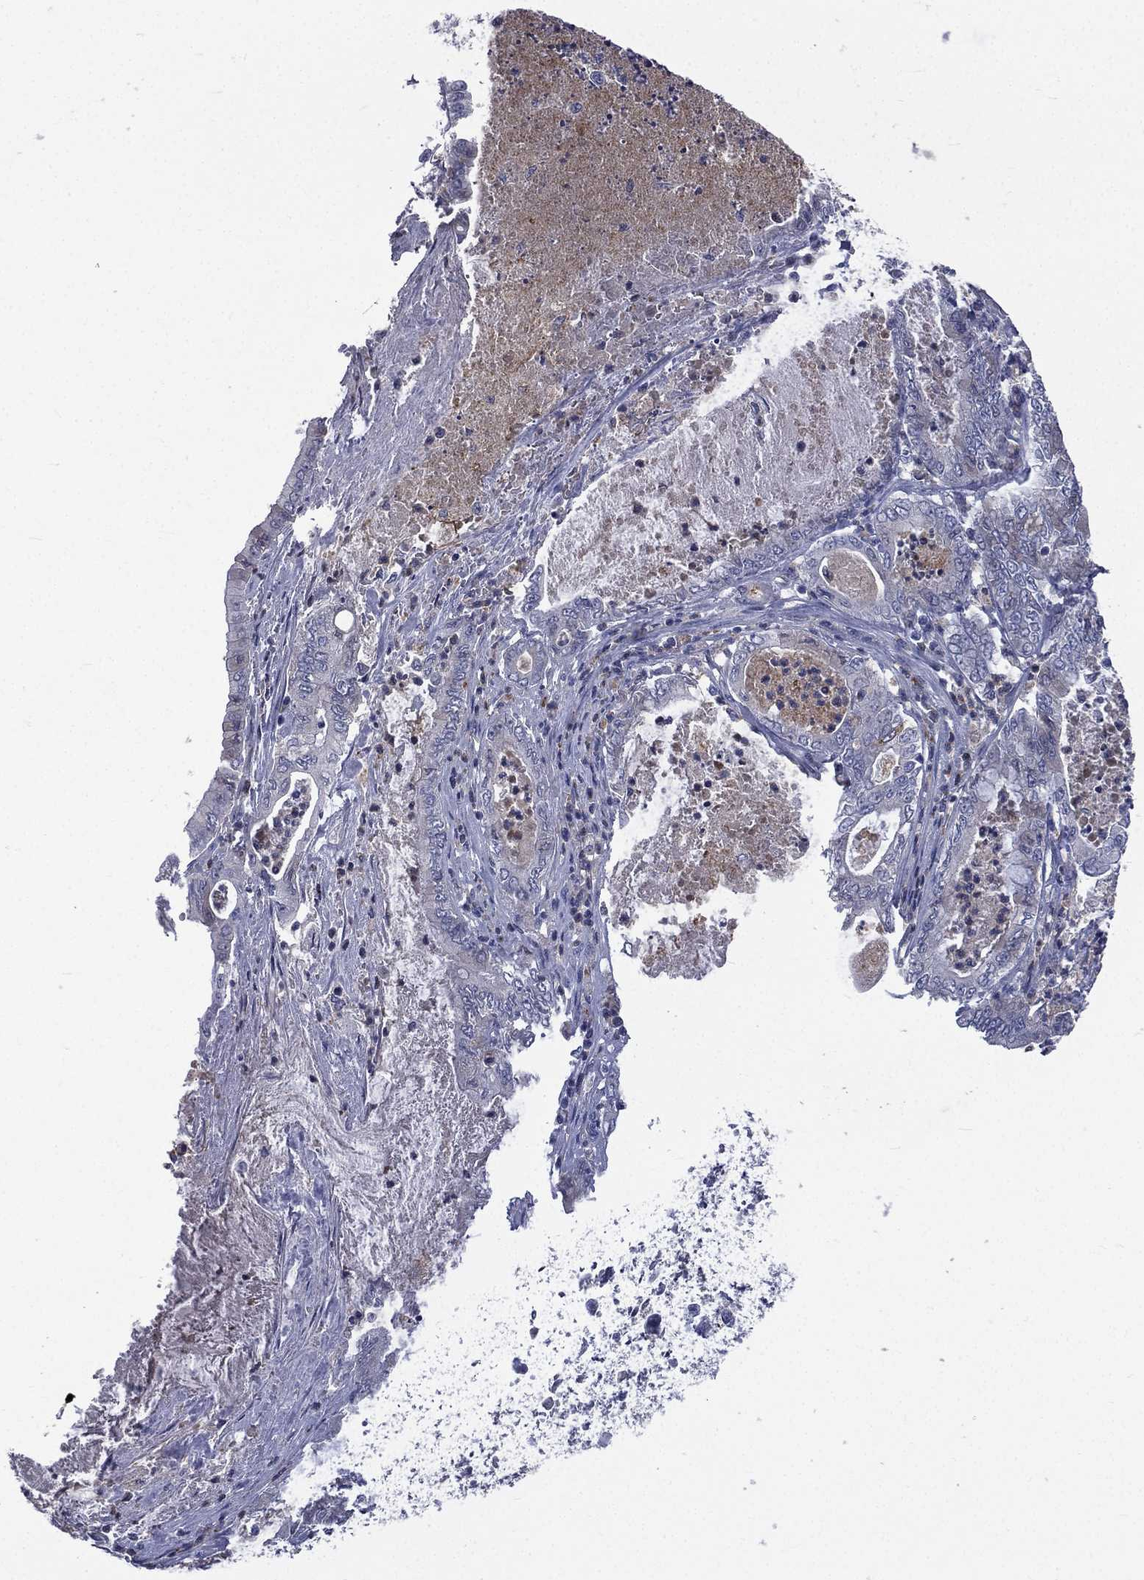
{"staining": {"intensity": "negative", "quantity": "none", "location": "none"}, "tissue": "pancreatic cancer", "cell_type": "Tumor cells", "image_type": "cancer", "snomed": [{"axis": "morphology", "description": "Adenocarcinoma, NOS"}, {"axis": "topography", "description": "Pancreas"}], "caption": "The immunohistochemistry (IHC) photomicrograph has no significant expression in tumor cells of pancreatic adenocarcinoma tissue.", "gene": "CA12", "patient": {"sex": "male", "age": 71}}